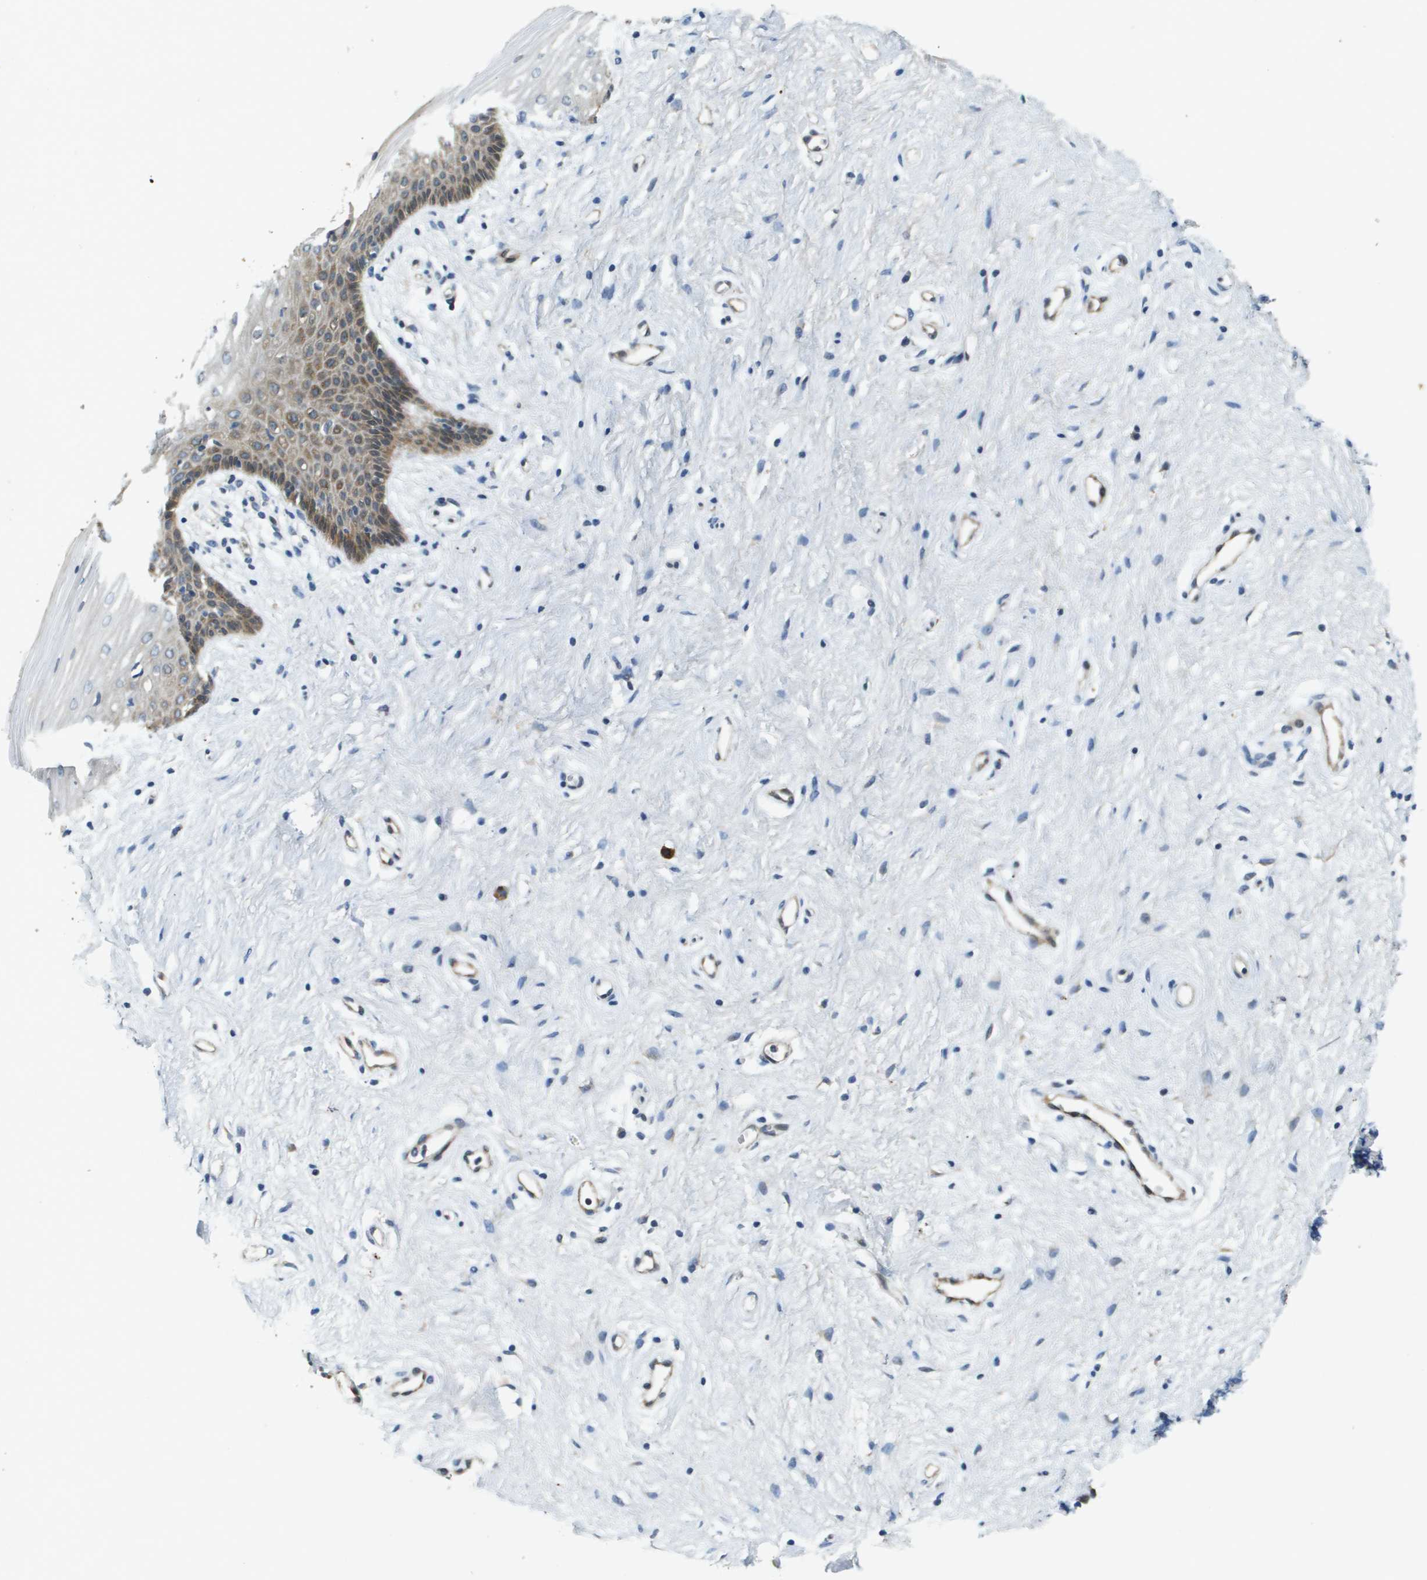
{"staining": {"intensity": "moderate", "quantity": ">75%", "location": "cytoplasmic/membranous"}, "tissue": "vagina", "cell_type": "Squamous epithelial cells", "image_type": "normal", "snomed": [{"axis": "morphology", "description": "Normal tissue, NOS"}, {"axis": "topography", "description": "Vagina"}], "caption": "Human vagina stained for a protein (brown) displays moderate cytoplasmic/membranous positive expression in approximately >75% of squamous epithelial cells.", "gene": "PGAP3", "patient": {"sex": "female", "age": 44}}